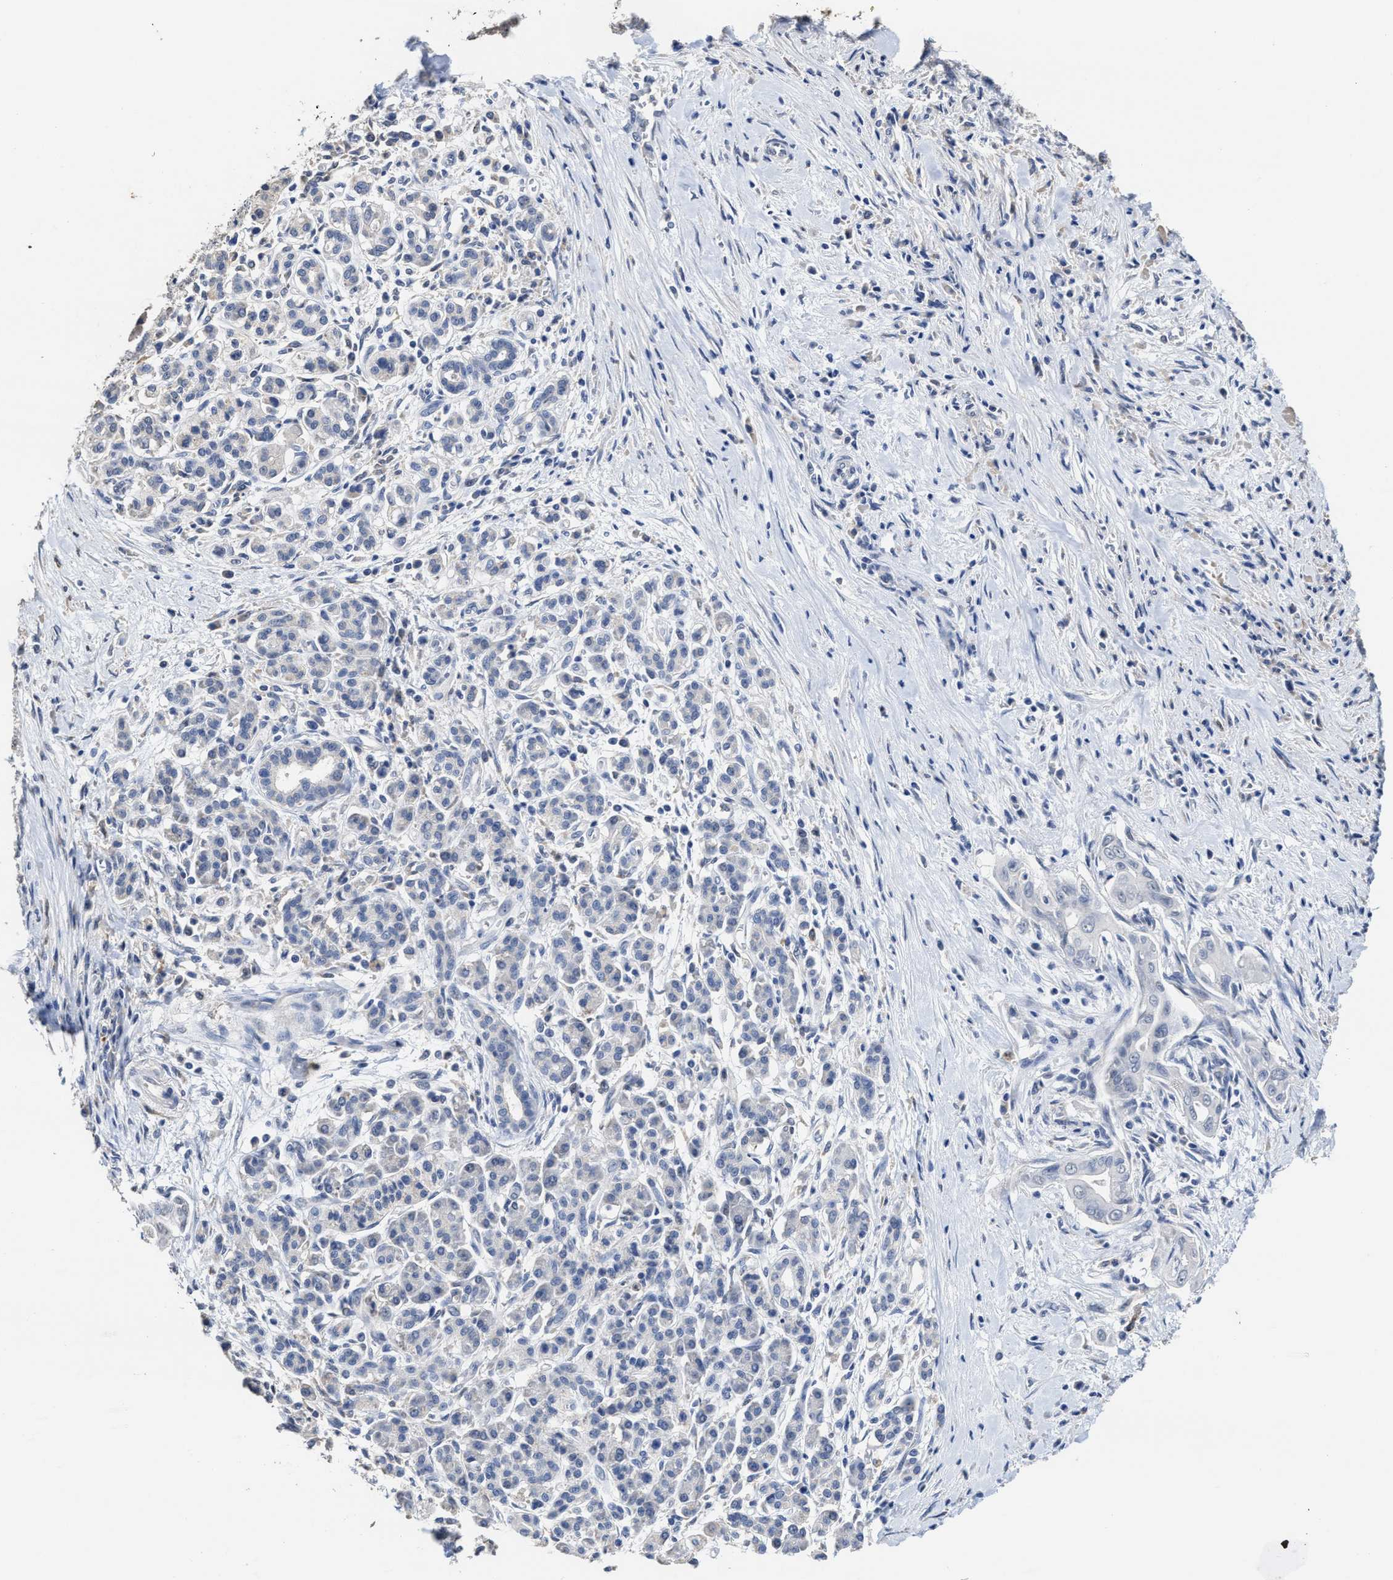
{"staining": {"intensity": "negative", "quantity": "none", "location": "none"}, "tissue": "pancreatic cancer", "cell_type": "Tumor cells", "image_type": "cancer", "snomed": [{"axis": "morphology", "description": "Adenocarcinoma, NOS"}, {"axis": "topography", "description": "Pancreas"}], "caption": "DAB immunohistochemical staining of pancreatic cancer (adenocarcinoma) reveals no significant positivity in tumor cells.", "gene": "ZFAT", "patient": {"sex": "male", "age": 58}}